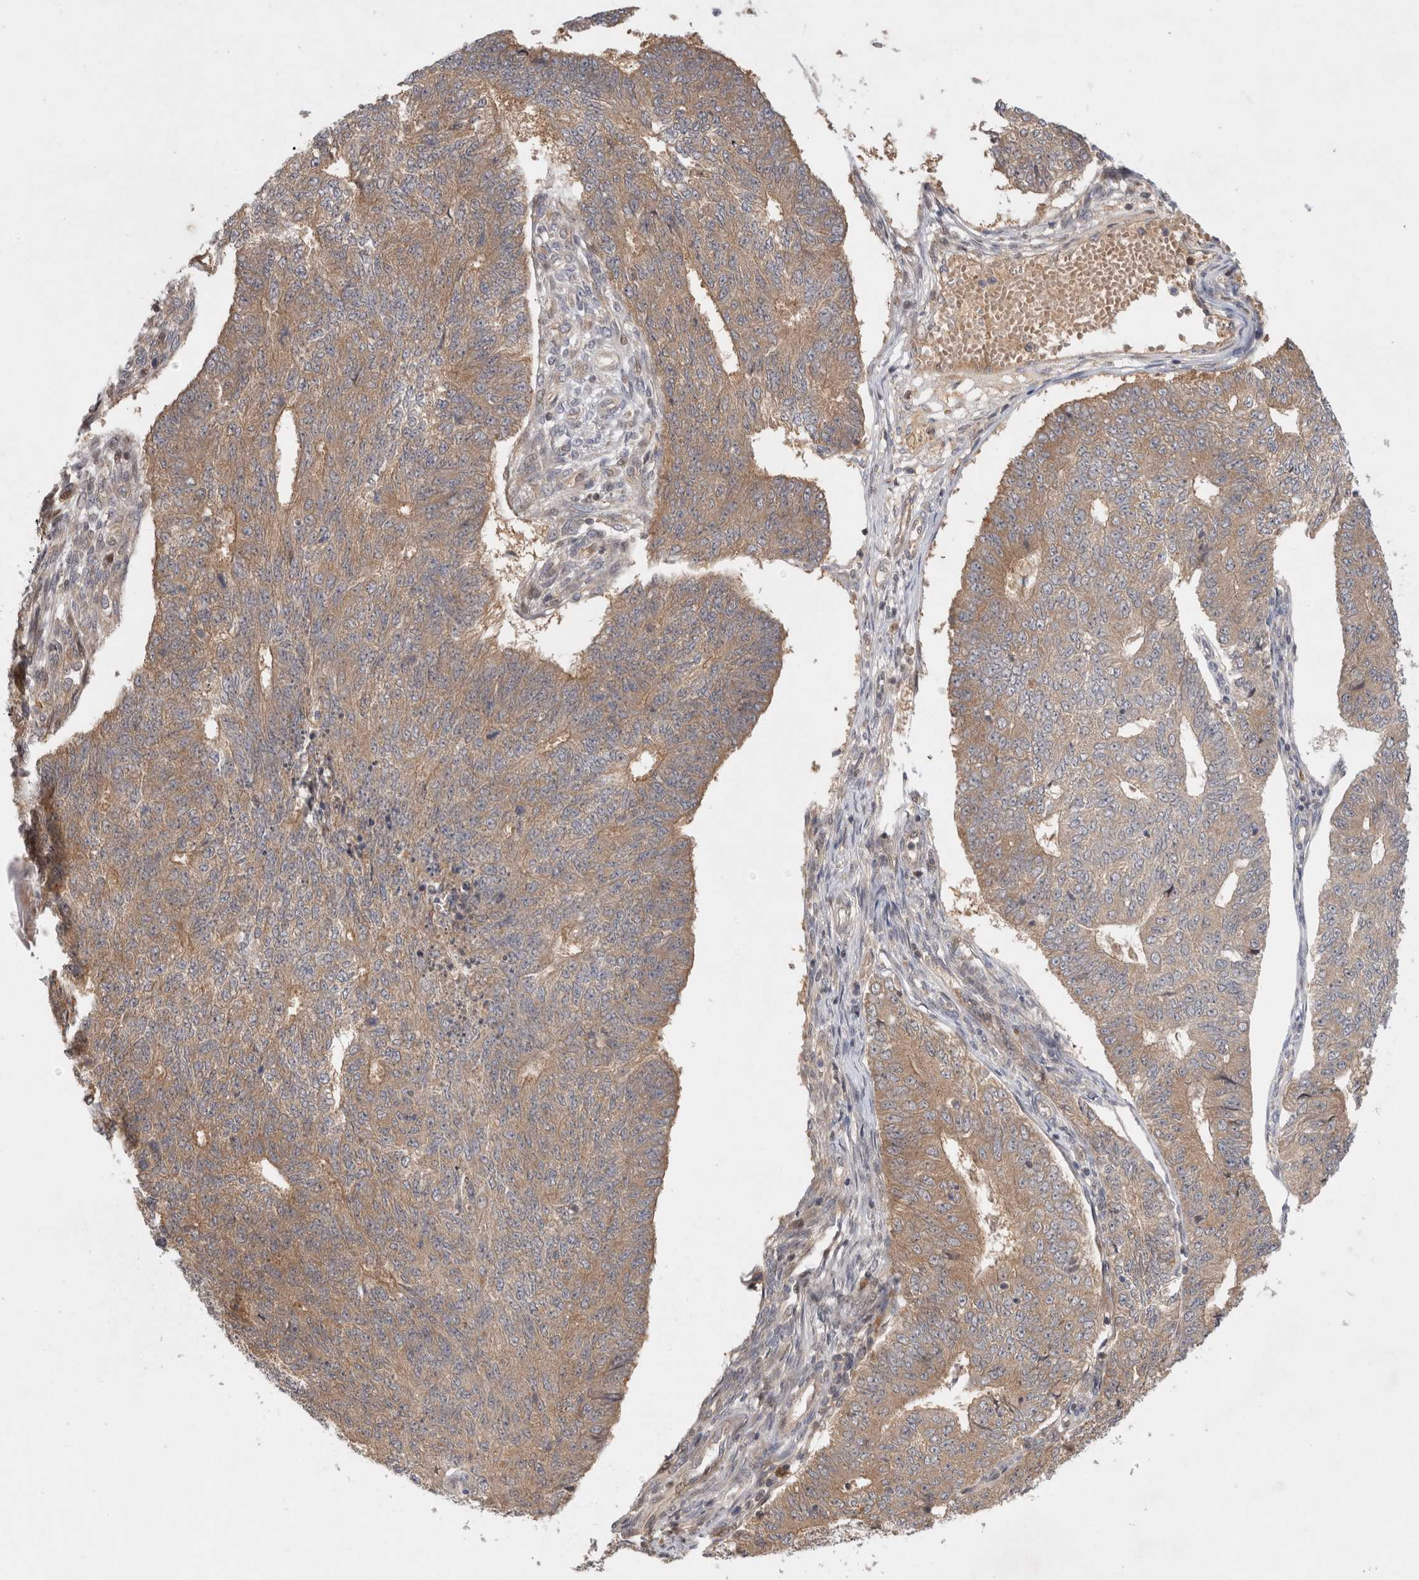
{"staining": {"intensity": "moderate", "quantity": ">75%", "location": "cytoplasmic/membranous"}, "tissue": "endometrial cancer", "cell_type": "Tumor cells", "image_type": "cancer", "snomed": [{"axis": "morphology", "description": "Adenocarcinoma, NOS"}, {"axis": "topography", "description": "Endometrium"}], "caption": "A medium amount of moderate cytoplasmic/membranous expression is seen in about >75% of tumor cells in endometrial cancer (adenocarcinoma) tissue.", "gene": "HTT", "patient": {"sex": "female", "age": 32}}